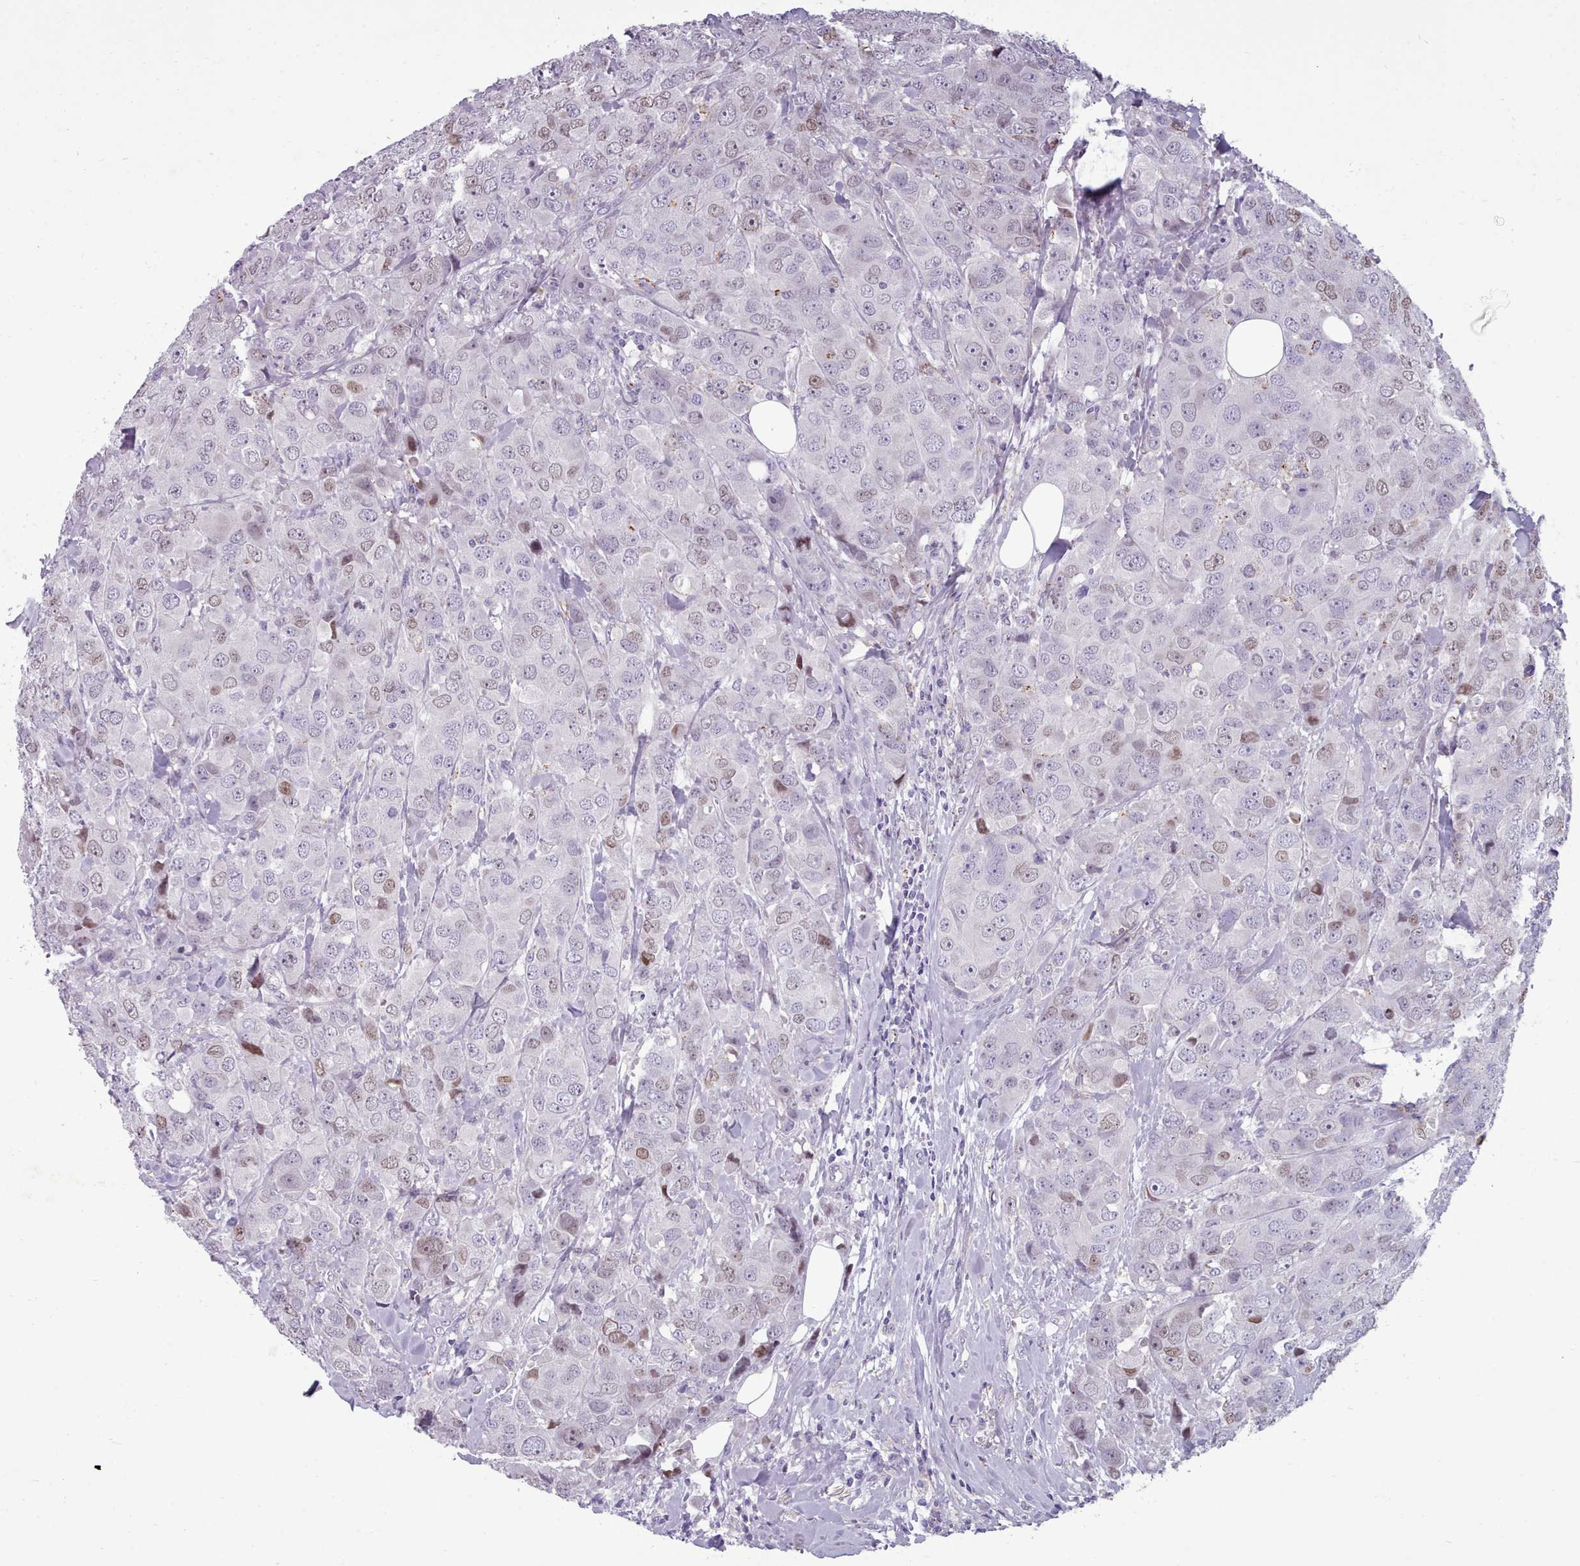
{"staining": {"intensity": "moderate", "quantity": "<25%", "location": "nuclear"}, "tissue": "breast cancer", "cell_type": "Tumor cells", "image_type": "cancer", "snomed": [{"axis": "morphology", "description": "Duct carcinoma"}, {"axis": "topography", "description": "Breast"}], "caption": "Human breast cancer stained with a brown dye shows moderate nuclear positive positivity in approximately <25% of tumor cells.", "gene": "KCNT2", "patient": {"sex": "female", "age": 43}}